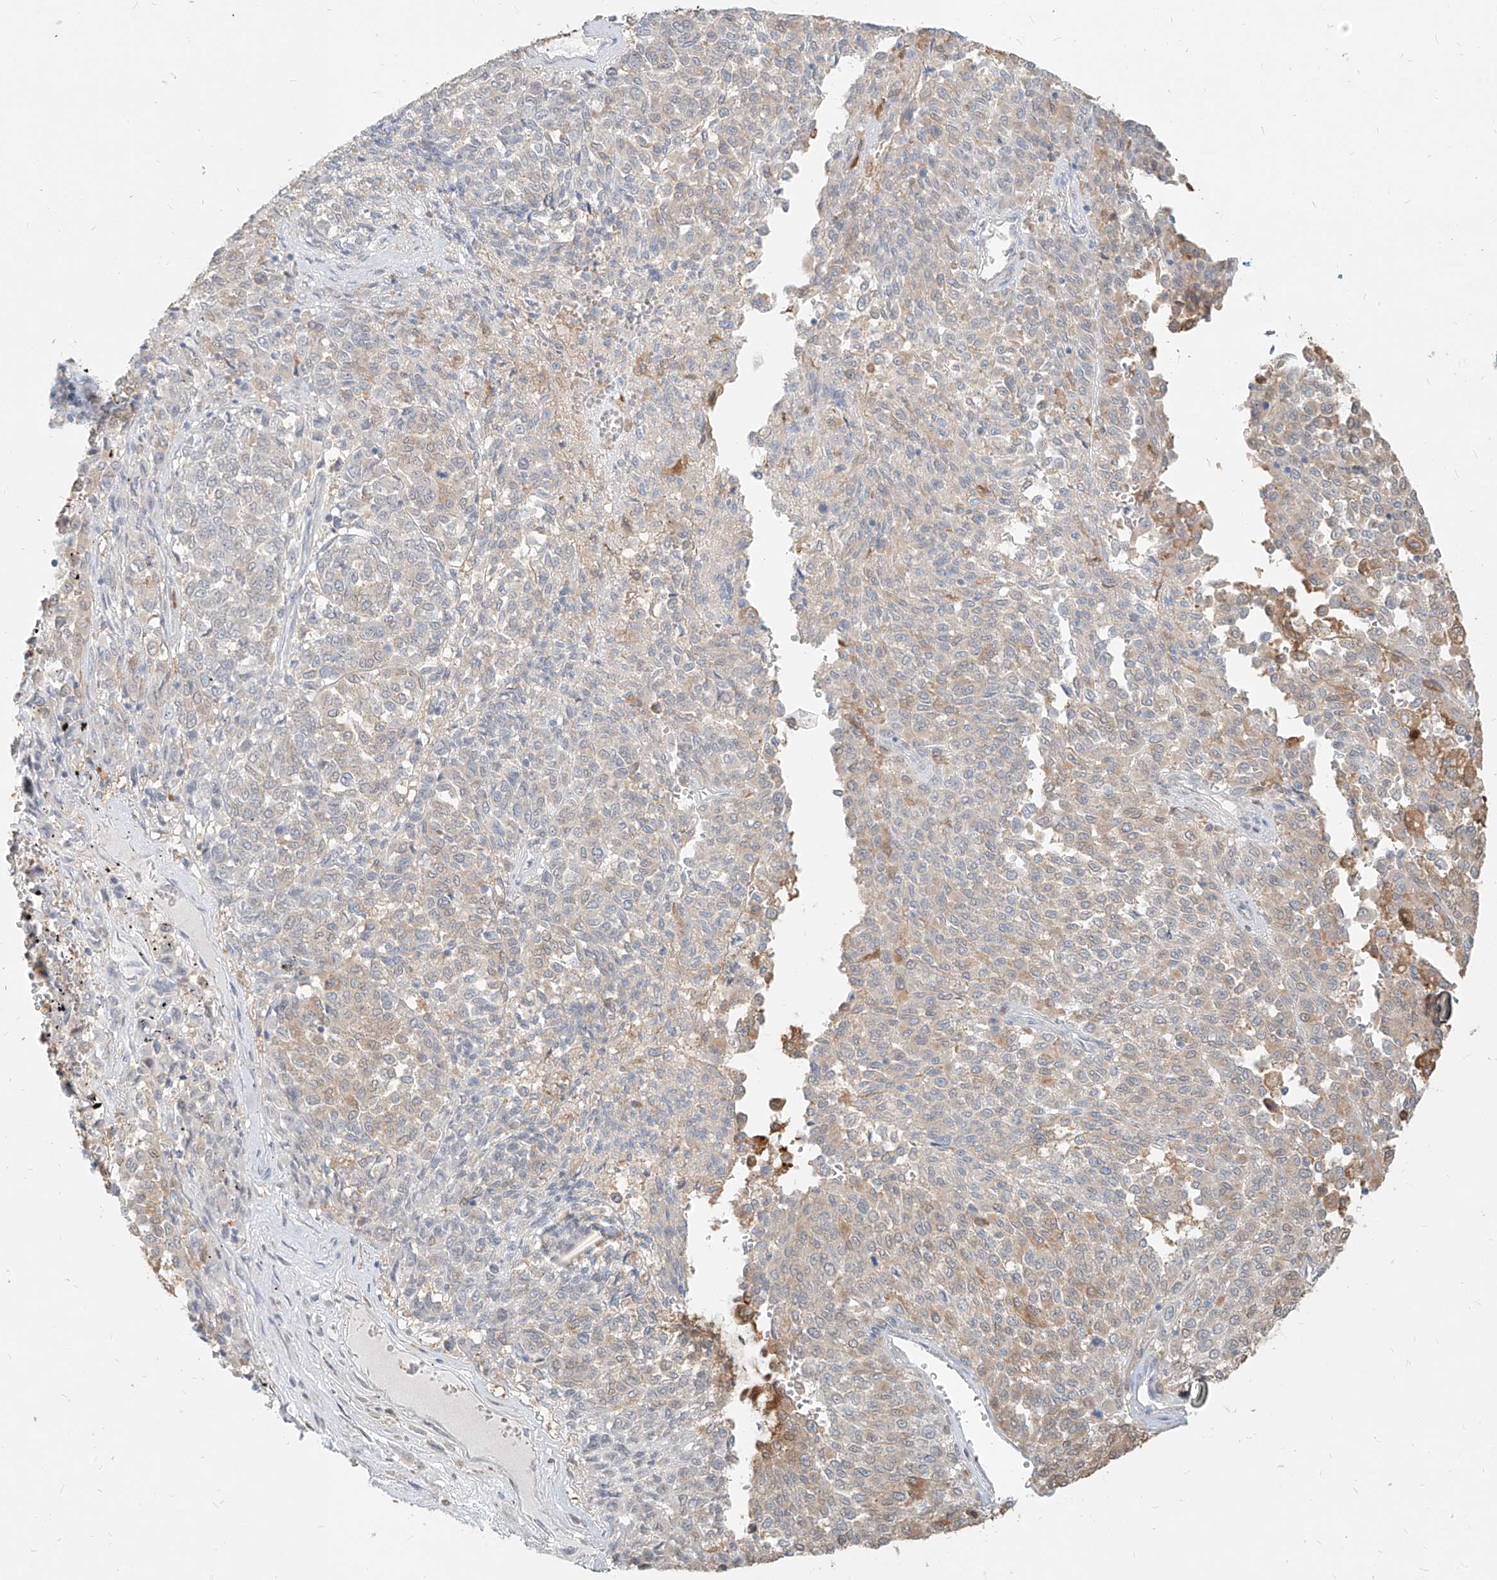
{"staining": {"intensity": "weak", "quantity": "<25%", "location": "cytoplasmic/membranous"}, "tissue": "melanoma", "cell_type": "Tumor cells", "image_type": "cancer", "snomed": [{"axis": "morphology", "description": "Malignant melanoma, Metastatic site"}, {"axis": "topography", "description": "Pancreas"}], "caption": "The histopathology image reveals no significant expression in tumor cells of melanoma.", "gene": "PGD", "patient": {"sex": "female", "age": 30}}